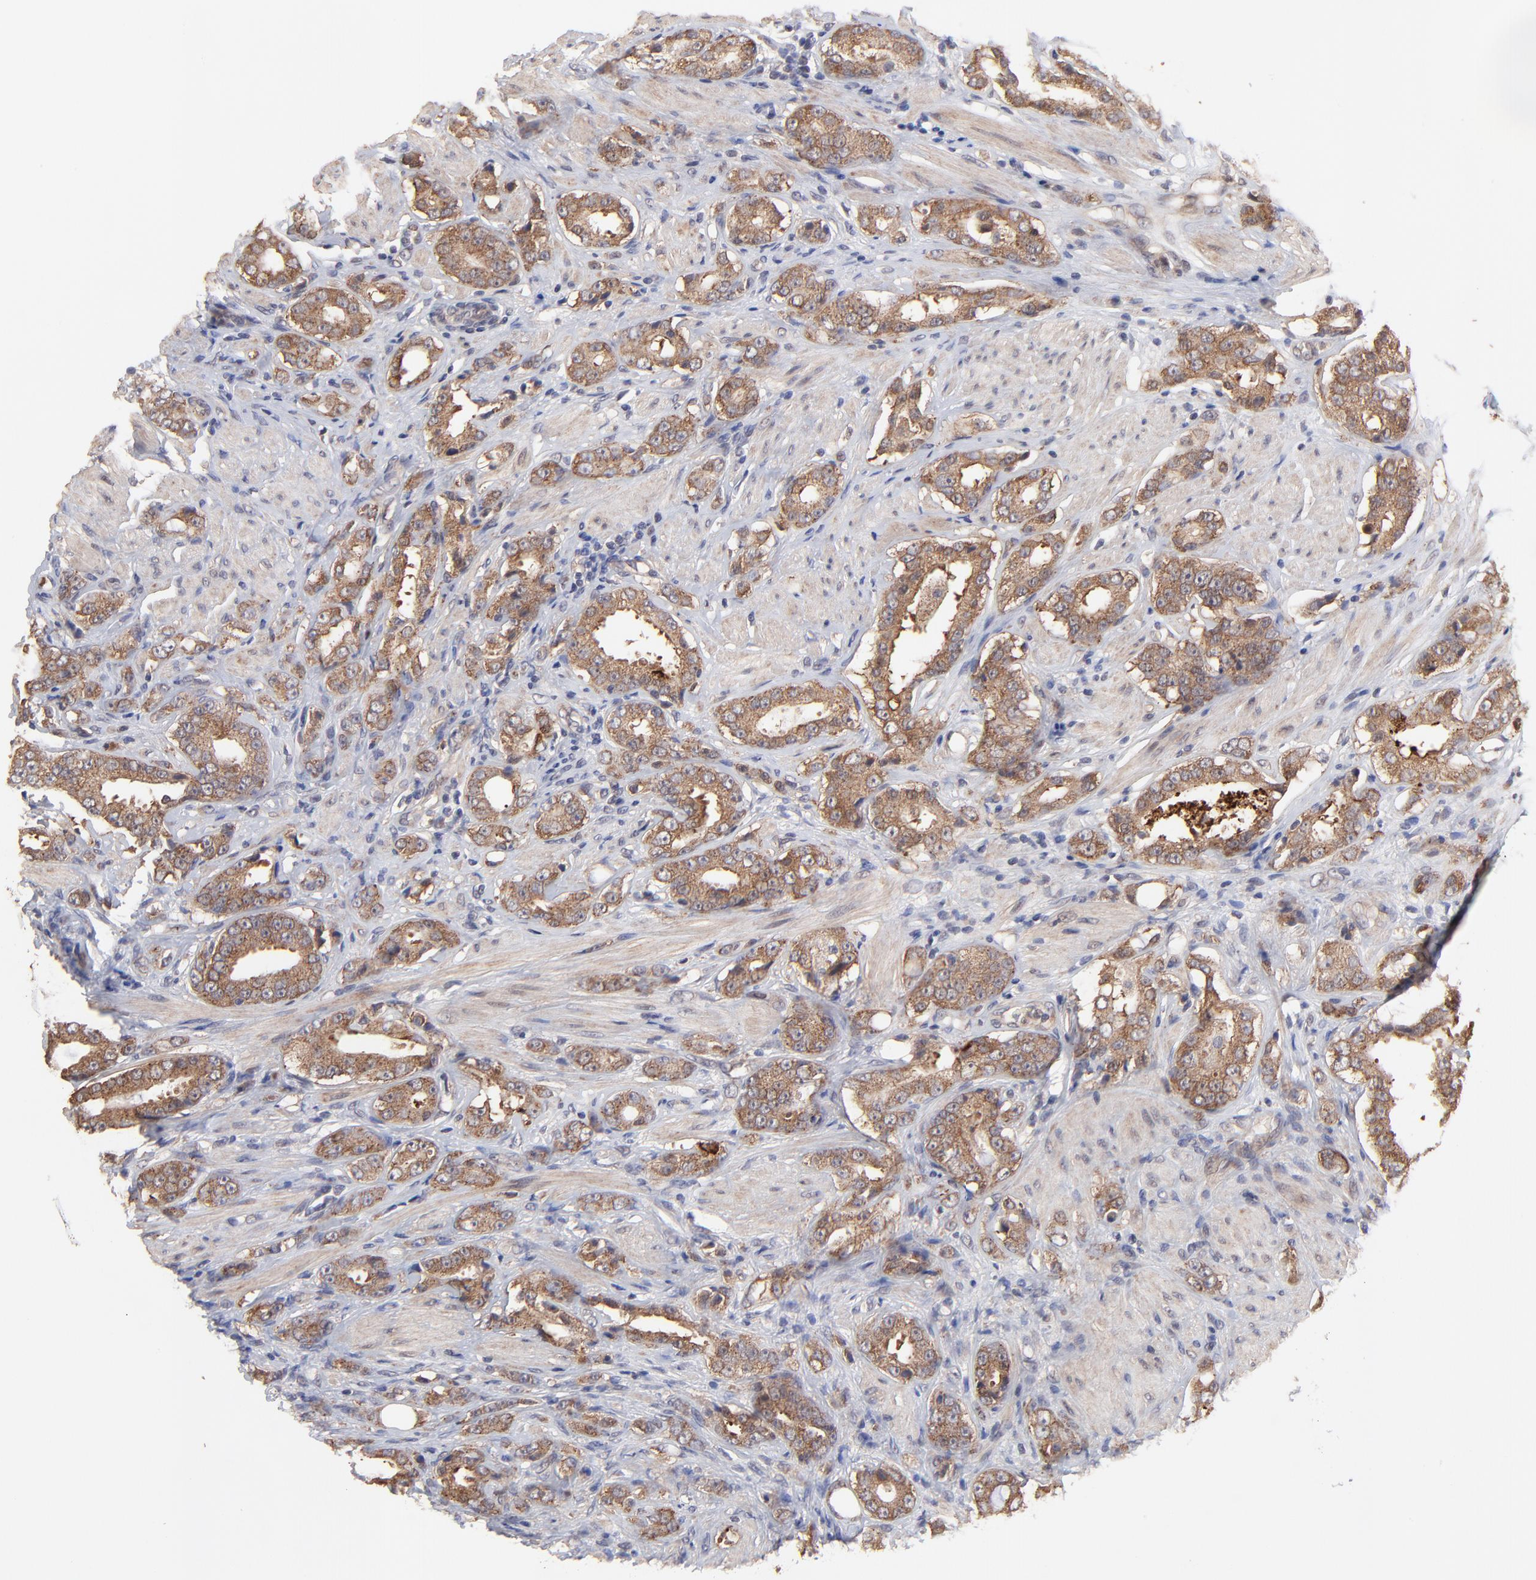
{"staining": {"intensity": "moderate", "quantity": ">75%", "location": "cytoplasmic/membranous"}, "tissue": "prostate cancer", "cell_type": "Tumor cells", "image_type": "cancer", "snomed": [{"axis": "morphology", "description": "Adenocarcinoma, Medium grade"}, {"axis": "topography", "description": "Prostate"}], "caption": "Immunohistochemistry (IHC) histopathology image of neoplastic tissue: prostate adenocarcinoma (medium-grade) stained using immunohistochemistry (IHC) shows medium levels of moderate protein expression localized specifically in the cytoplasmic/membranous of tumor cells, appearing as a cytoplasmic/membranous brown color.", "gene": "BAIAP2L2", "patient": {"sex": "male", "age": 53}}